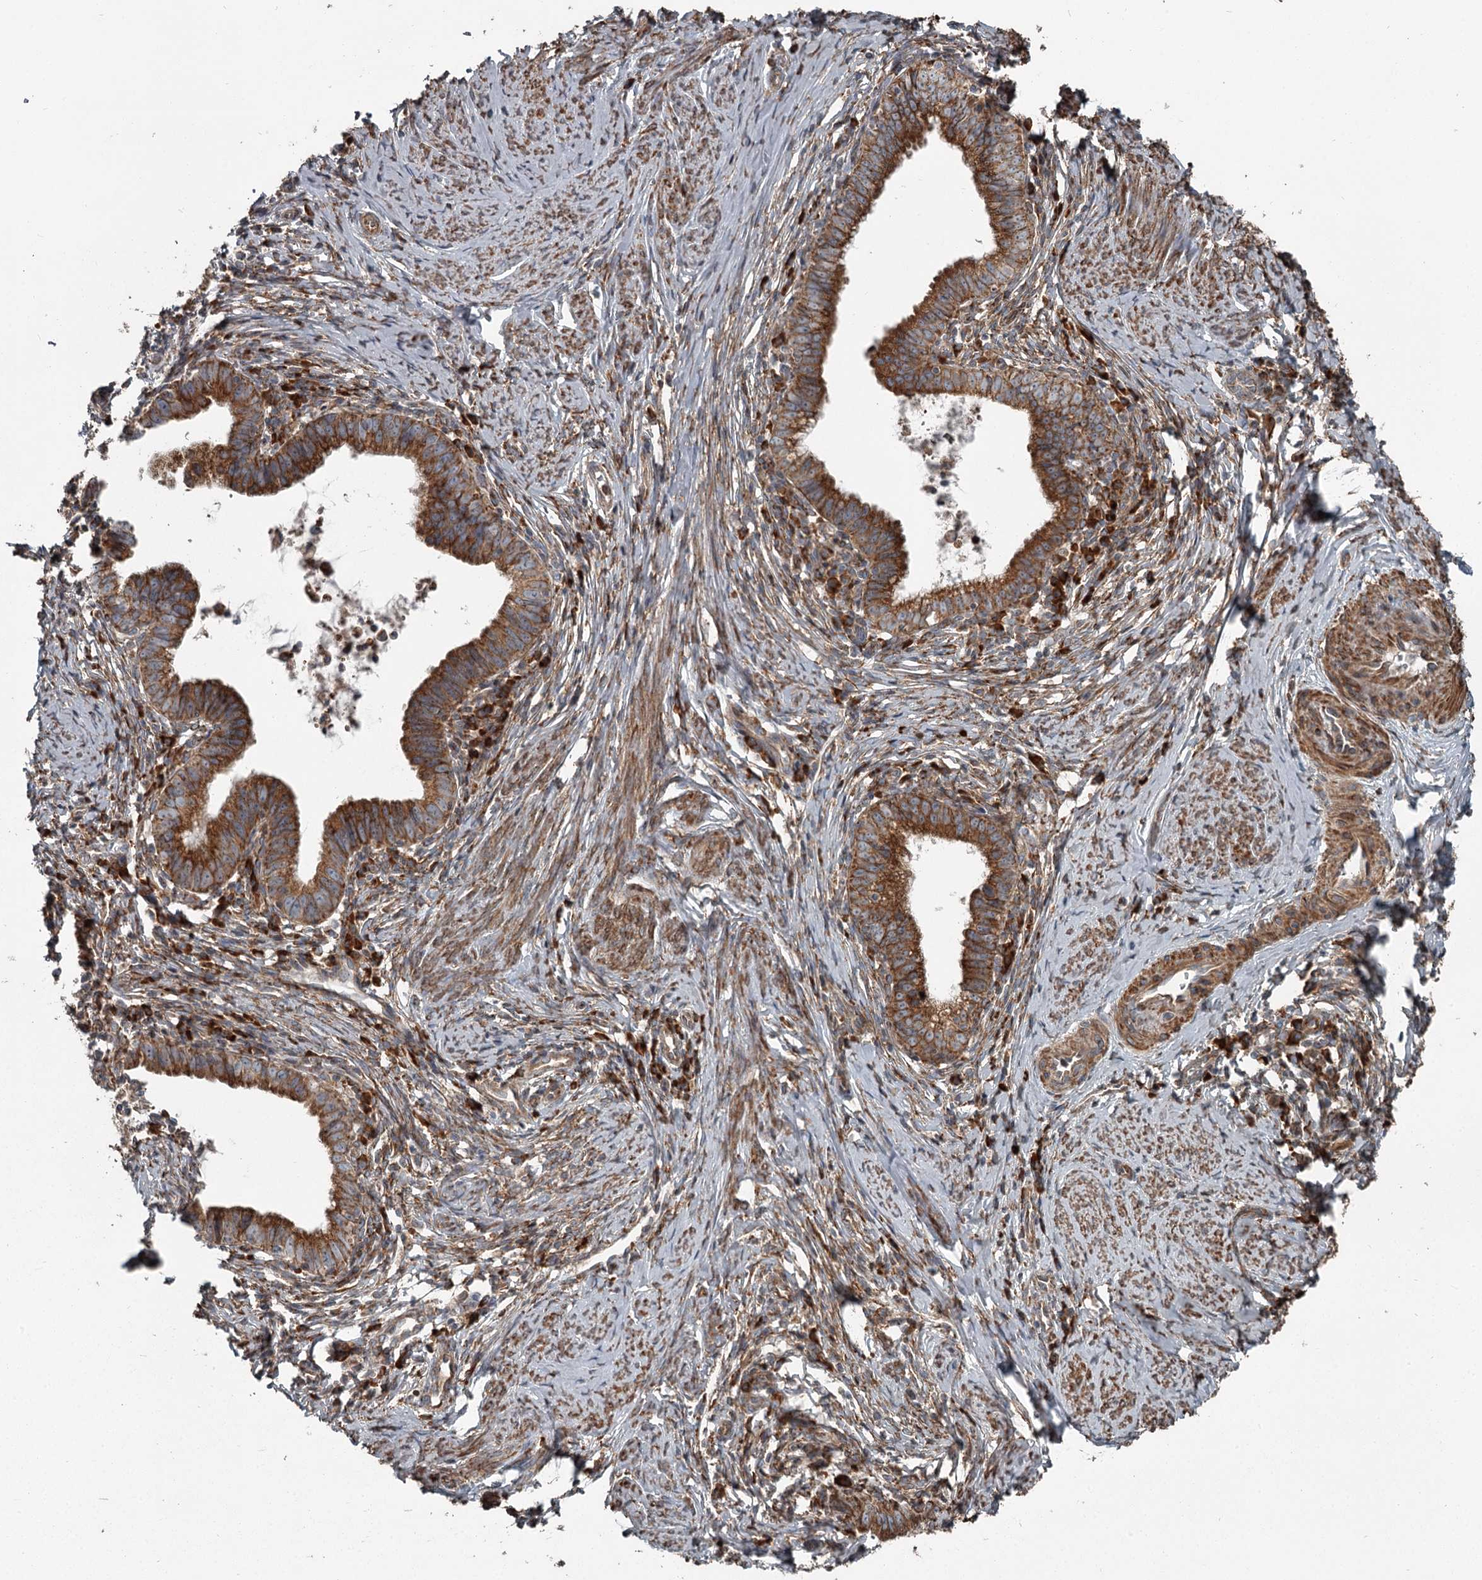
{"staining": {"intensity": "strong", "quantity": ">75%", "location": "cytoplasmic/membranous"}, "tissue": "cervical cancer", "cell_type": "Tumor cells", "image_type": "cancer", "snomed": [{"axis": "morphology", "description": "Adenocarcinoma, NOS"}, {"axis": "topography", "description": "Cervix"}], "caption": "Brown immunohistochemical staining in cervical cancer (adenocarcinoma) exhibits strong cytoplasmic/membranous positivity in approximately >75% of tumor cells.", "gene": "RASSF8", "patient": {"sex": "female", "age": 36}}